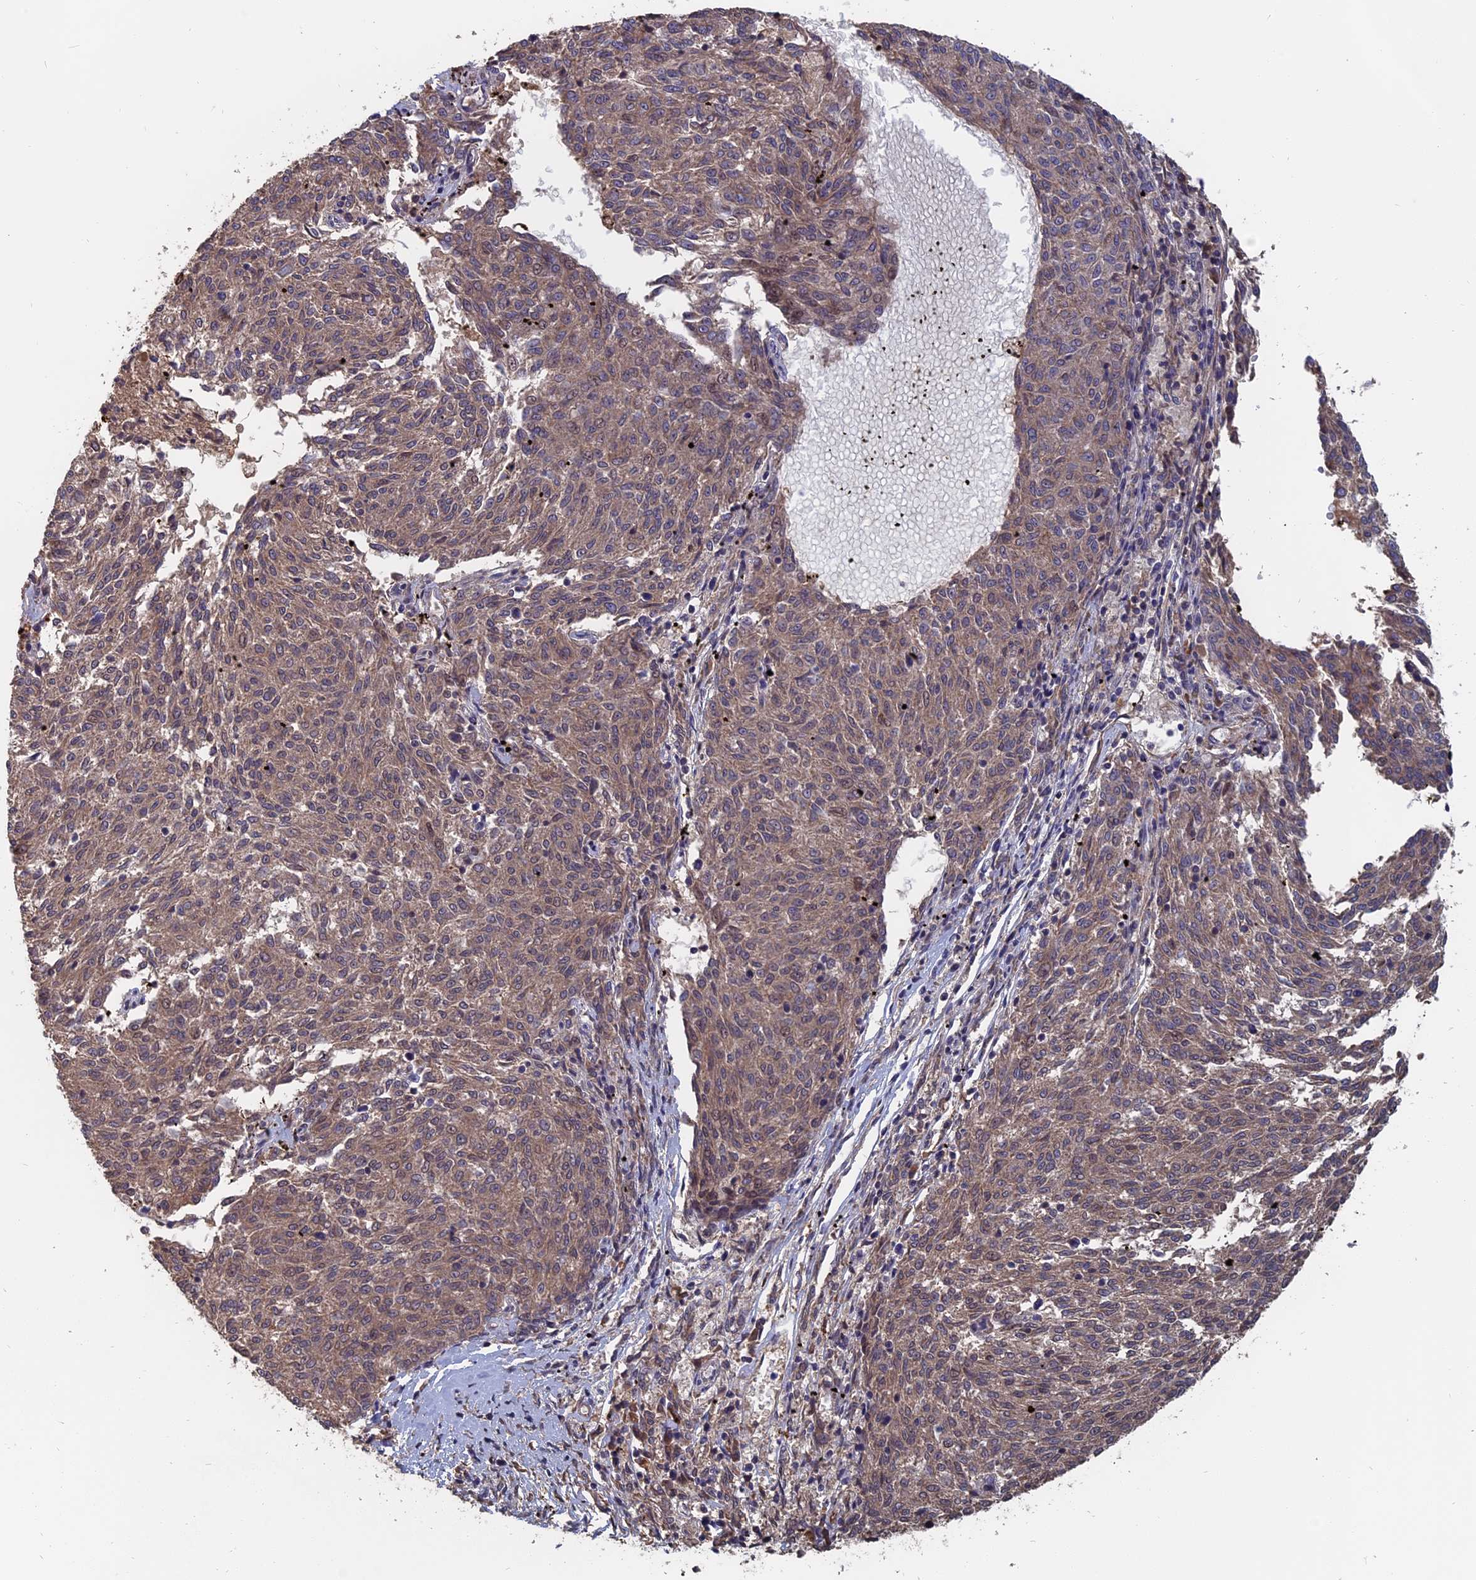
{"staining": {"intensity": "weak", "quantity": ">75%", "location": "cytoplasmic/membranous"}, "tissue": "melanoma", "cell_type": "Tumor cells", "image_type": "cancer", "snomed": [{"axis": "morphology", "description": "Malignant melanoma, NOS"}, {"axis": "topography", "description": "Skin"}], "caption": "Immunohistochemical staining of human melanoma shows low levels of weak cytoplasmic/membranous expression in approximately >75% of tumor cells.", "gene": "SLC33A1", "patient": {"sex": "female", "age": 72}}